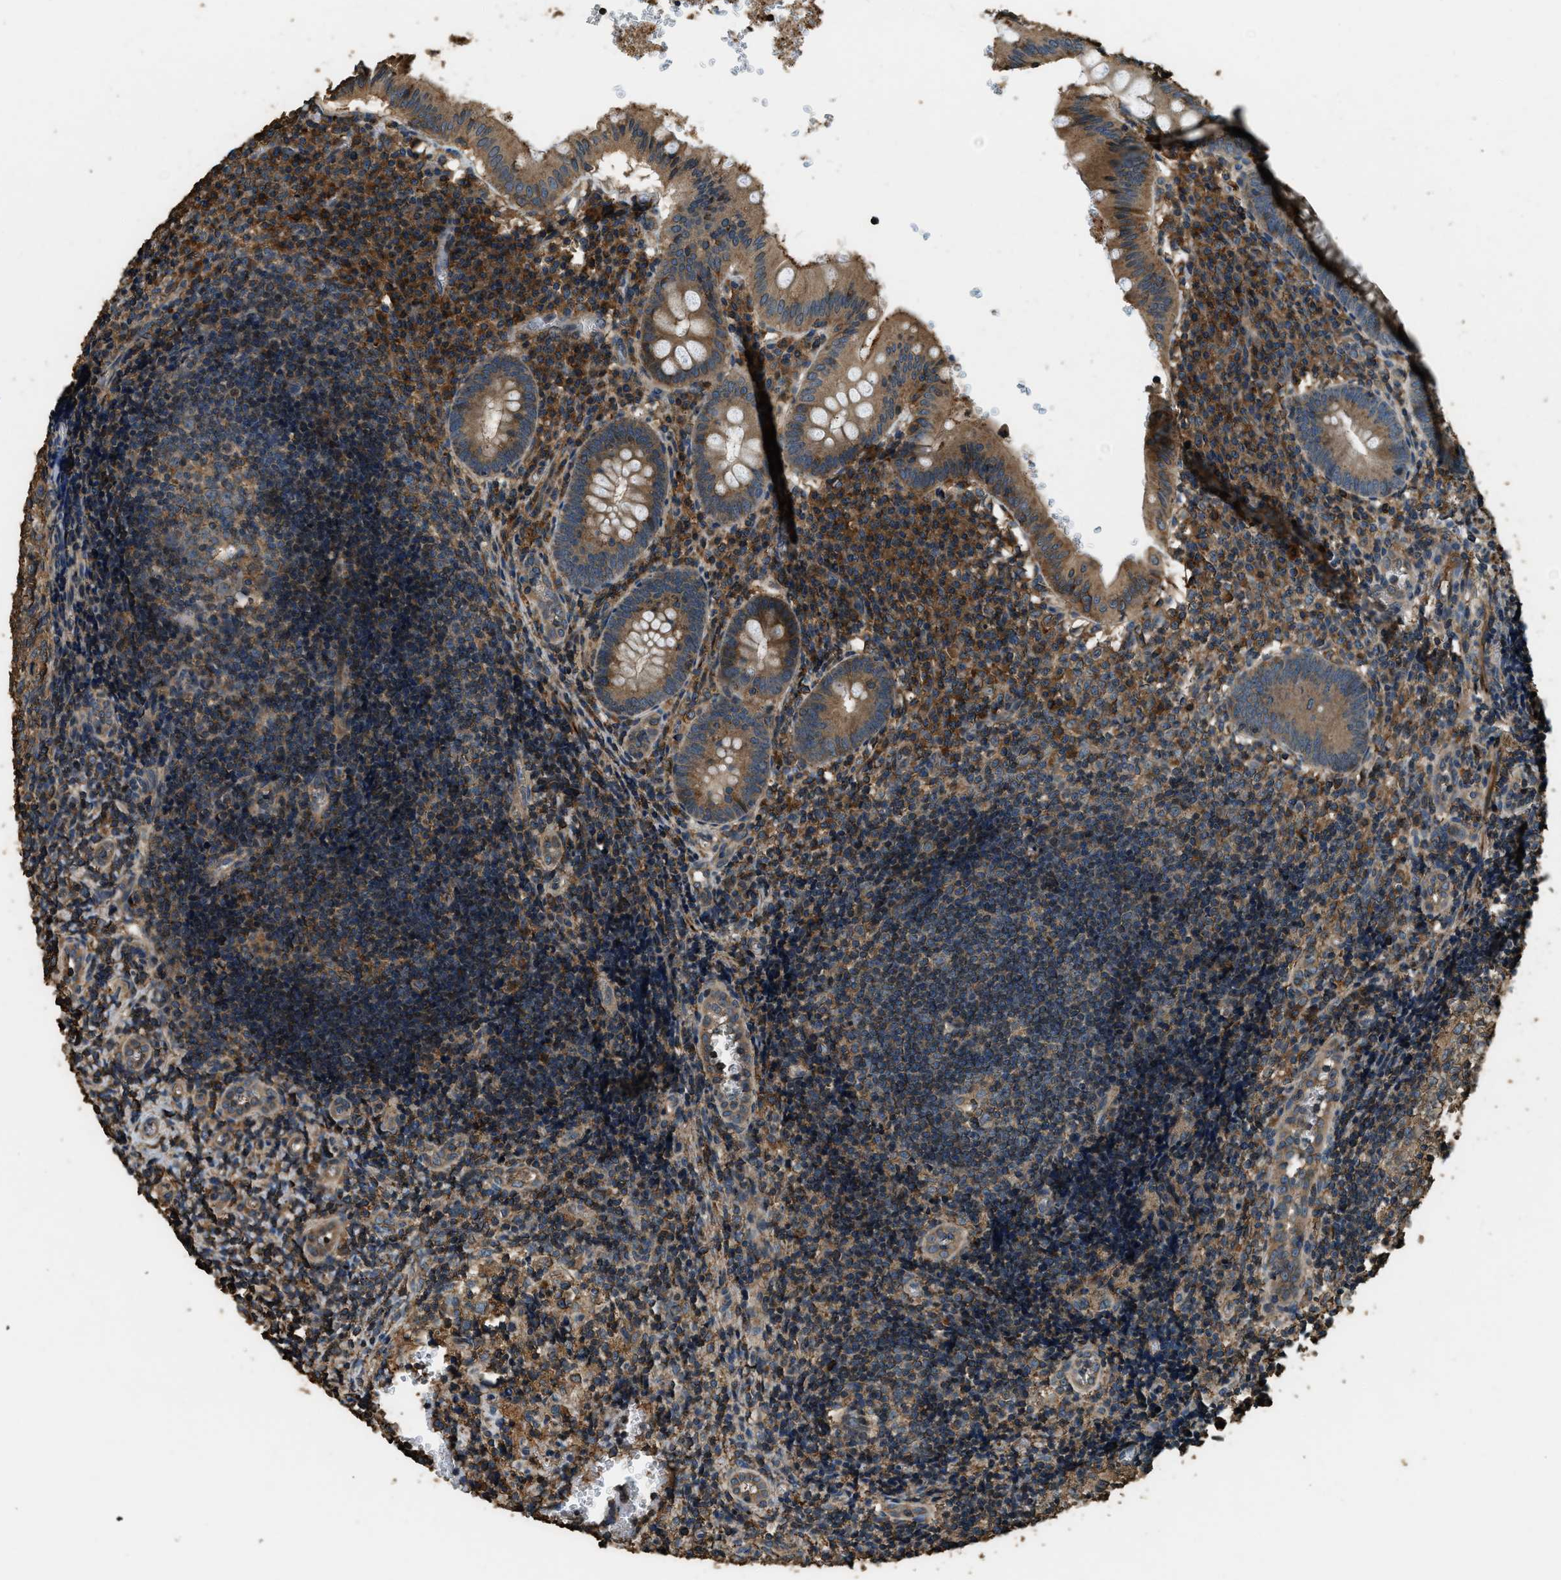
{"staining": {"intensity": "moderate", "quantity": ">75%", "location": "cytoplasmic/membranous"}, "tissue": "appendix", "cell_type": "Glandular cells", "image_type": "normal", "snomed": [{"axis": "morphology", "description": "Normal tissue, NOS"}, {"axis": "topography", "description": "Appendix"}], "caption": "Appendix stained with immunohistochemistry exhibits moderate cytoplasmic/membranous positivity in approximately >75% of glandular cells.", "gene": "ERGIC1", "patient": {"sex": "male", "age": 8}}